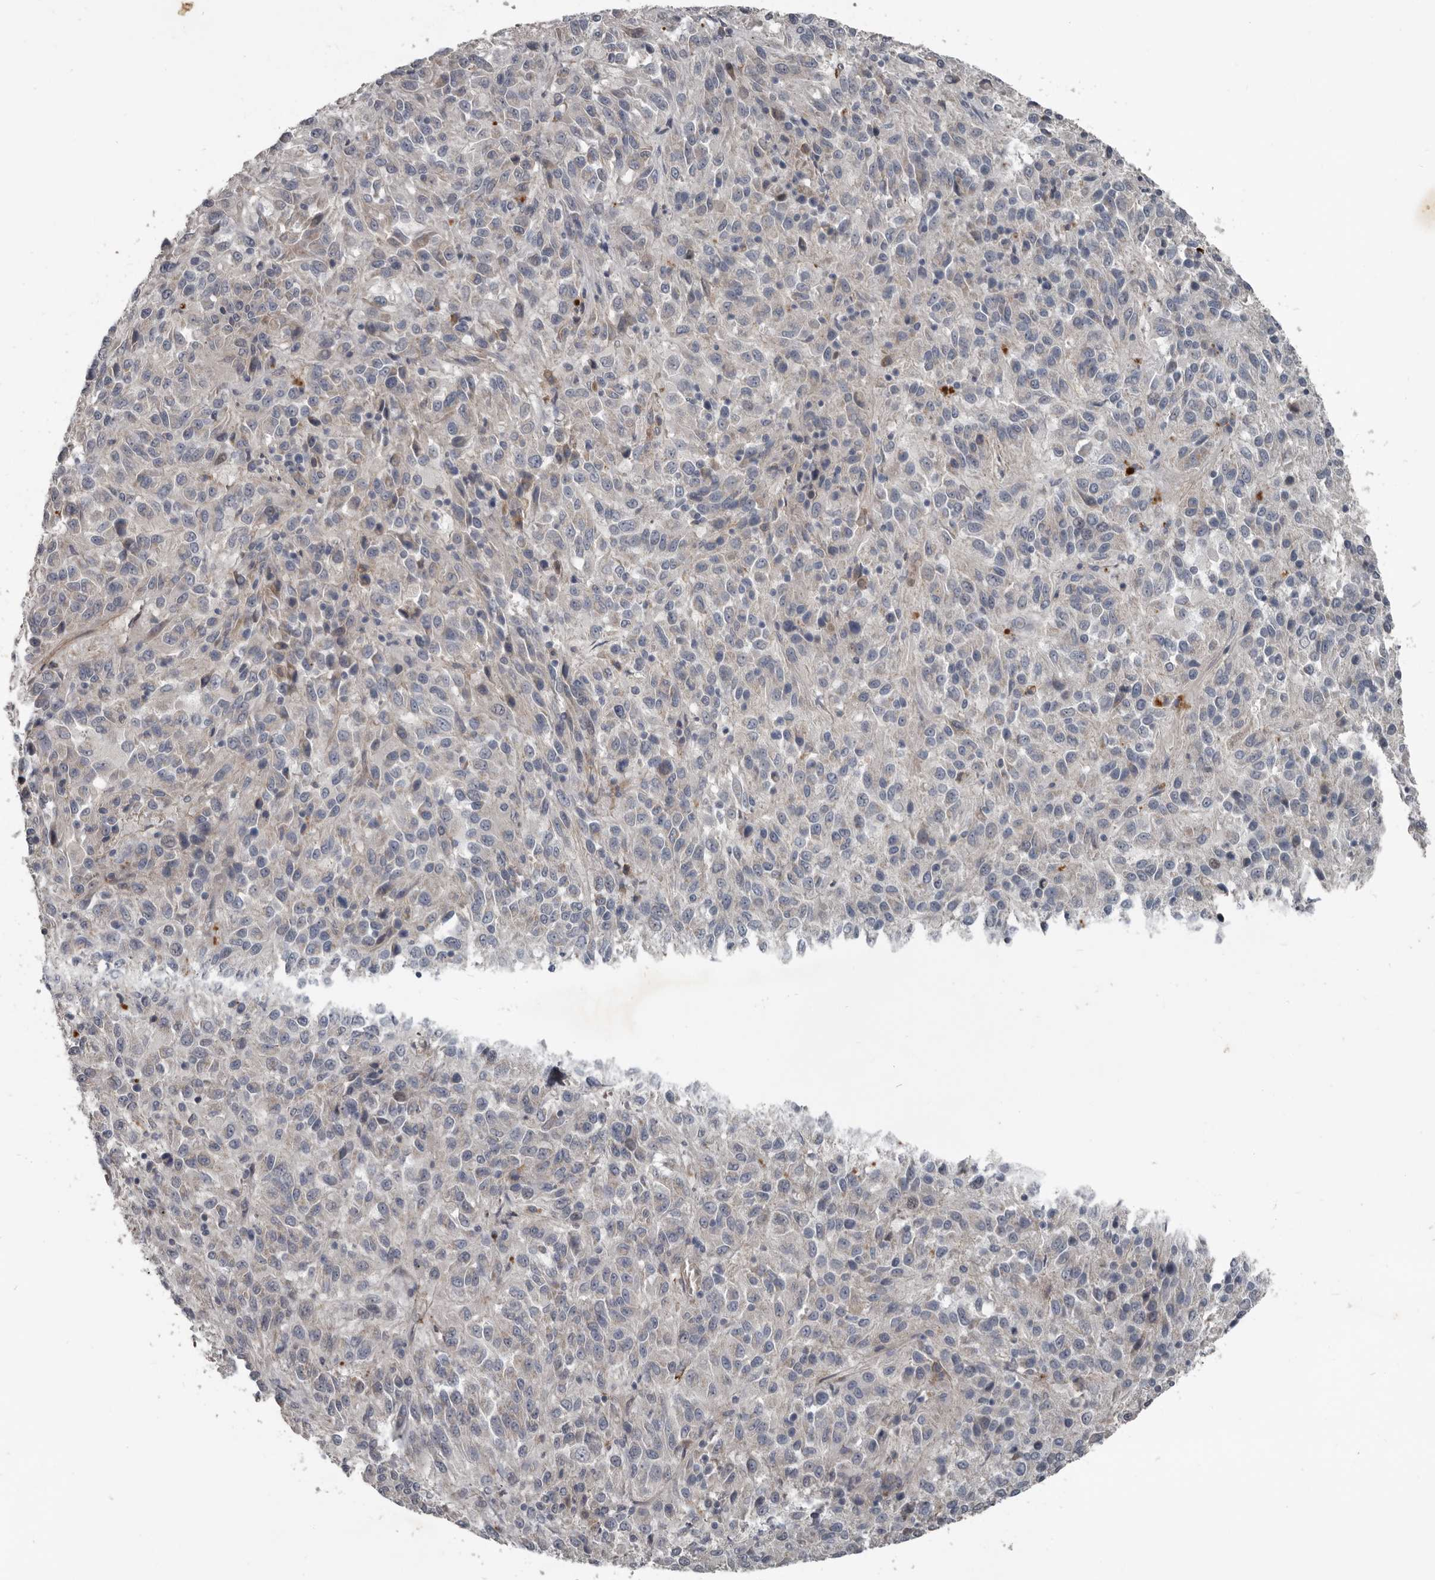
{"staining": {"intensity": "negative", "quantity": "none", "location": "none"}, "tissue": "melanoma", "cell_type": "Tumor cells", "image_type": "cancer", "snomed": [{"axis": "morphology", "description": "Malignant melanoma, Metastatic site"}, {"axis": "topography", "description": "Lung"}], "caption": "High magnification brightfield microscopy of malignant melanoma (metastatic site) stained with DAB (3,3'-diaminobenzidine) (brown) and counterstained with hematoxylin (blue): tumor cells show no significant expression.", "gene": "C1orf216", "patient": {"sex": "male", "age": 64}}